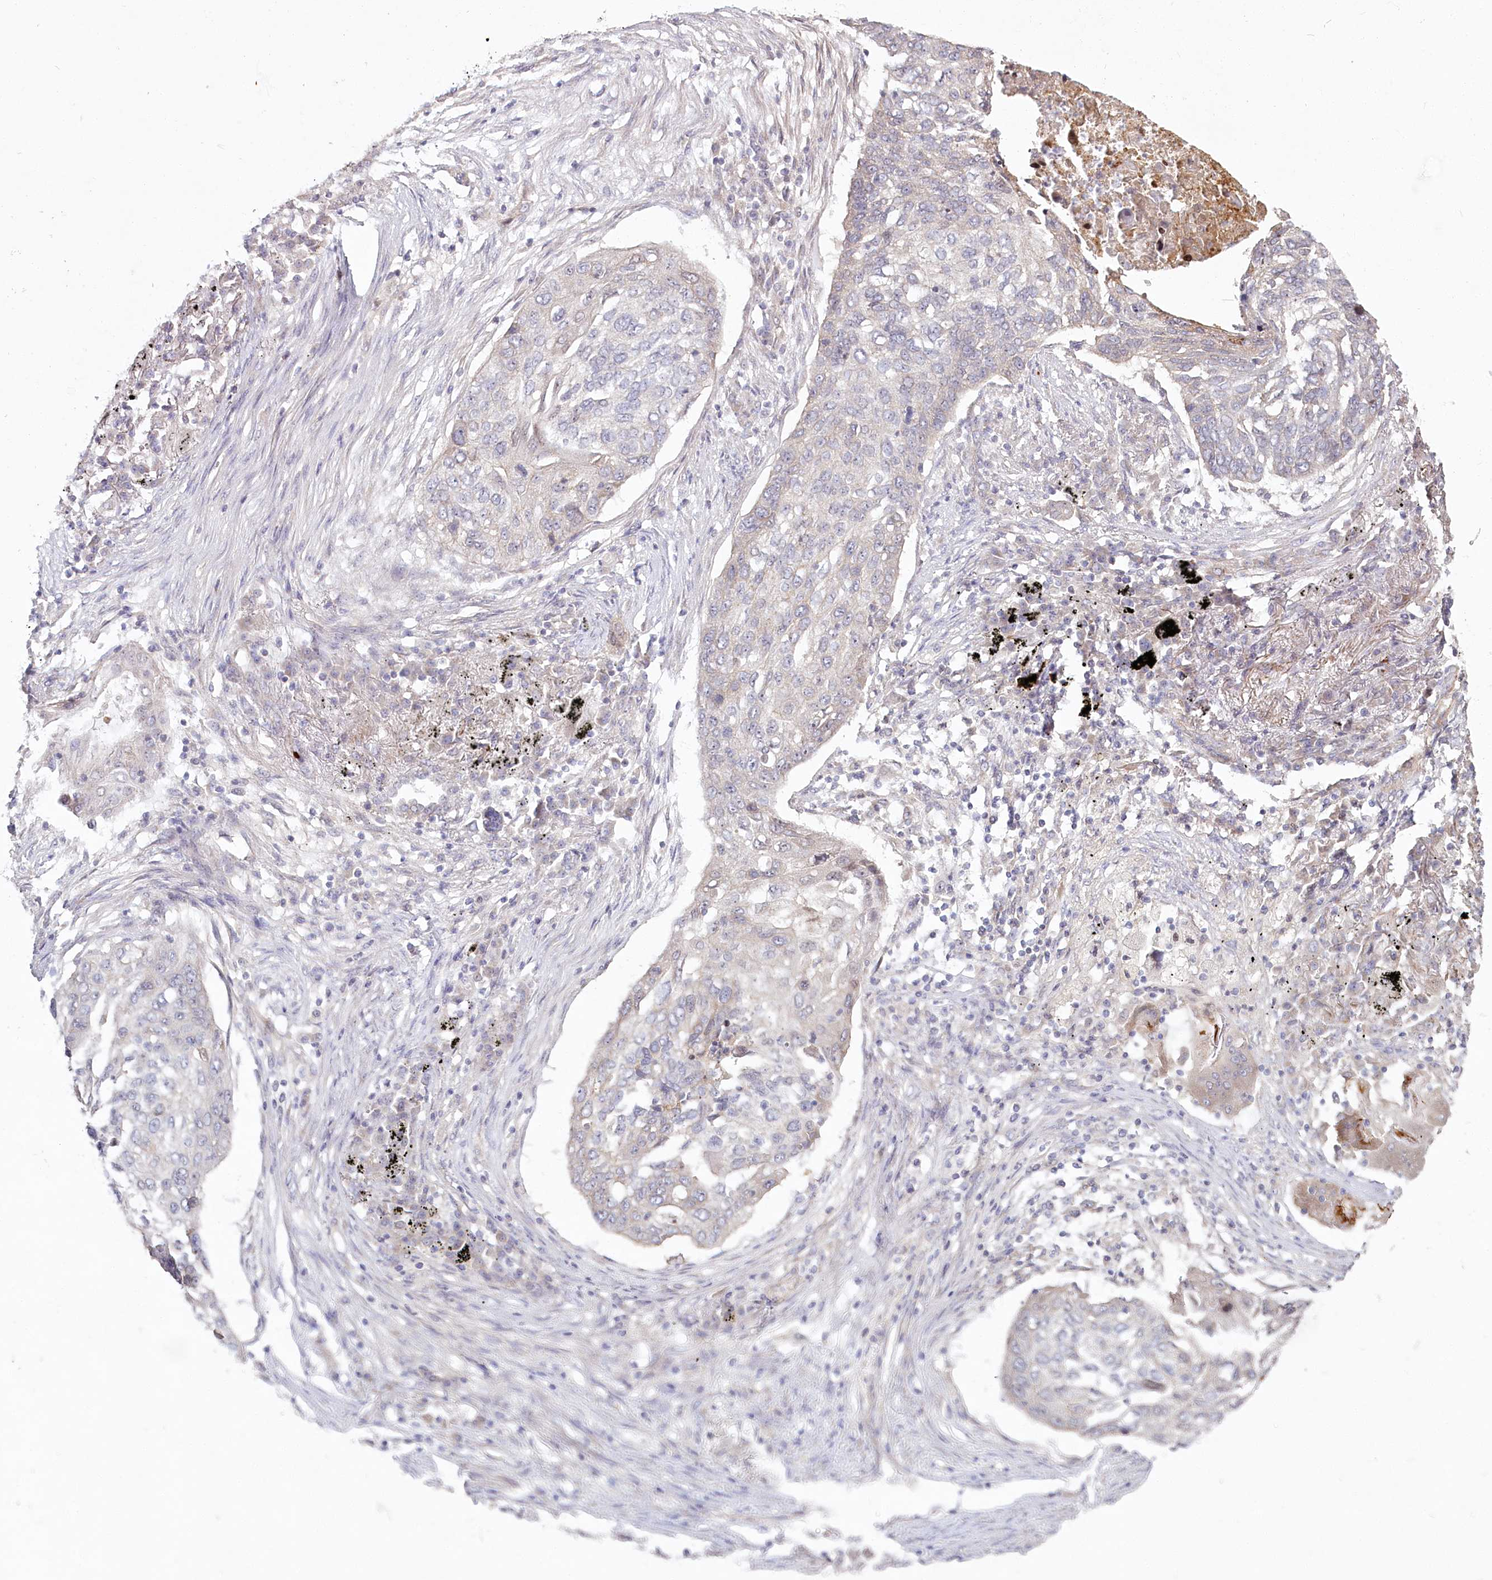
{"staining": {"intensity": "negative", "quantity": "none", "location": "none"}, "tissue": "lung cancer", "cell_type": "Tumor cells", "image_type": "cancer", "snomed": [{"axis": "morphology", "description": "Squamous cell carcinoma, NOS"}, {"axis": "topography", "description": "Lung"}], "caption": "IHC of lung squamous cell carcinoma exhibits no expression in tumor cells.", "gene": "SPINK13", "patient": {"sex": "female", "age": 63}}